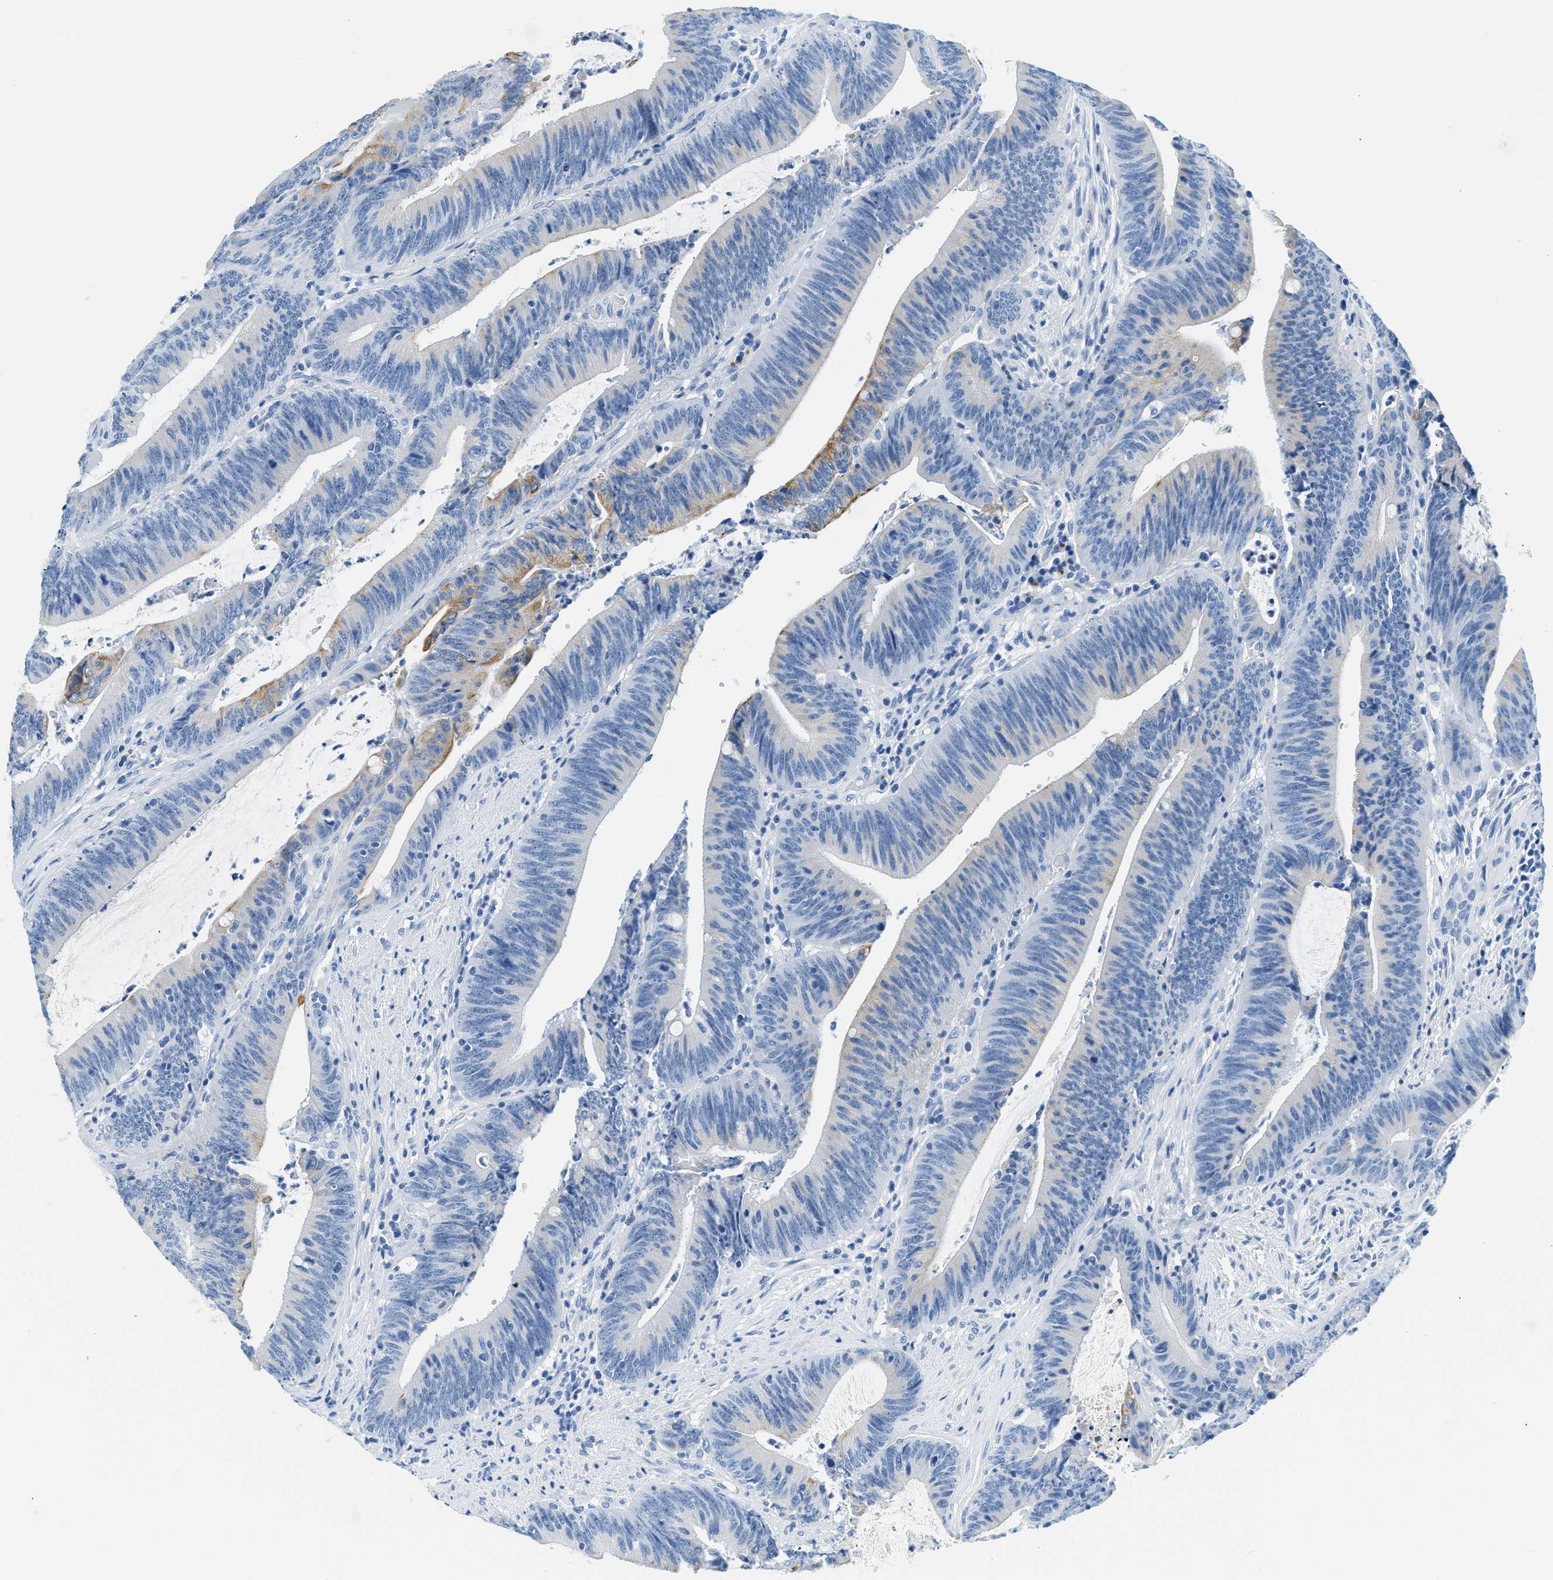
{"staining": {"intensity": "moderate", "quantity": "<25%", "location": "cytoplasmic/membranous"}, "tissue": "colorectal cancer", "cell_type": "Tumor cells", "image_type": "cancer", "snomed": [{"axis": "morphology", "description": "Normal tissue, NOS"}, {"axis": "morphology", "description": "Adenocarcinoma, NOS"}, {"axis": "topography", "description": "Rectum"}], "caption": "Human adenocarcinoma (colorectal) stained with a brown dye demonstrates moderate cytoplasmic/membranous positive staining in approximately <25% of tumor cells.", "gene": "STXBP2", "patient": {"sex": "female", "age": 66}}